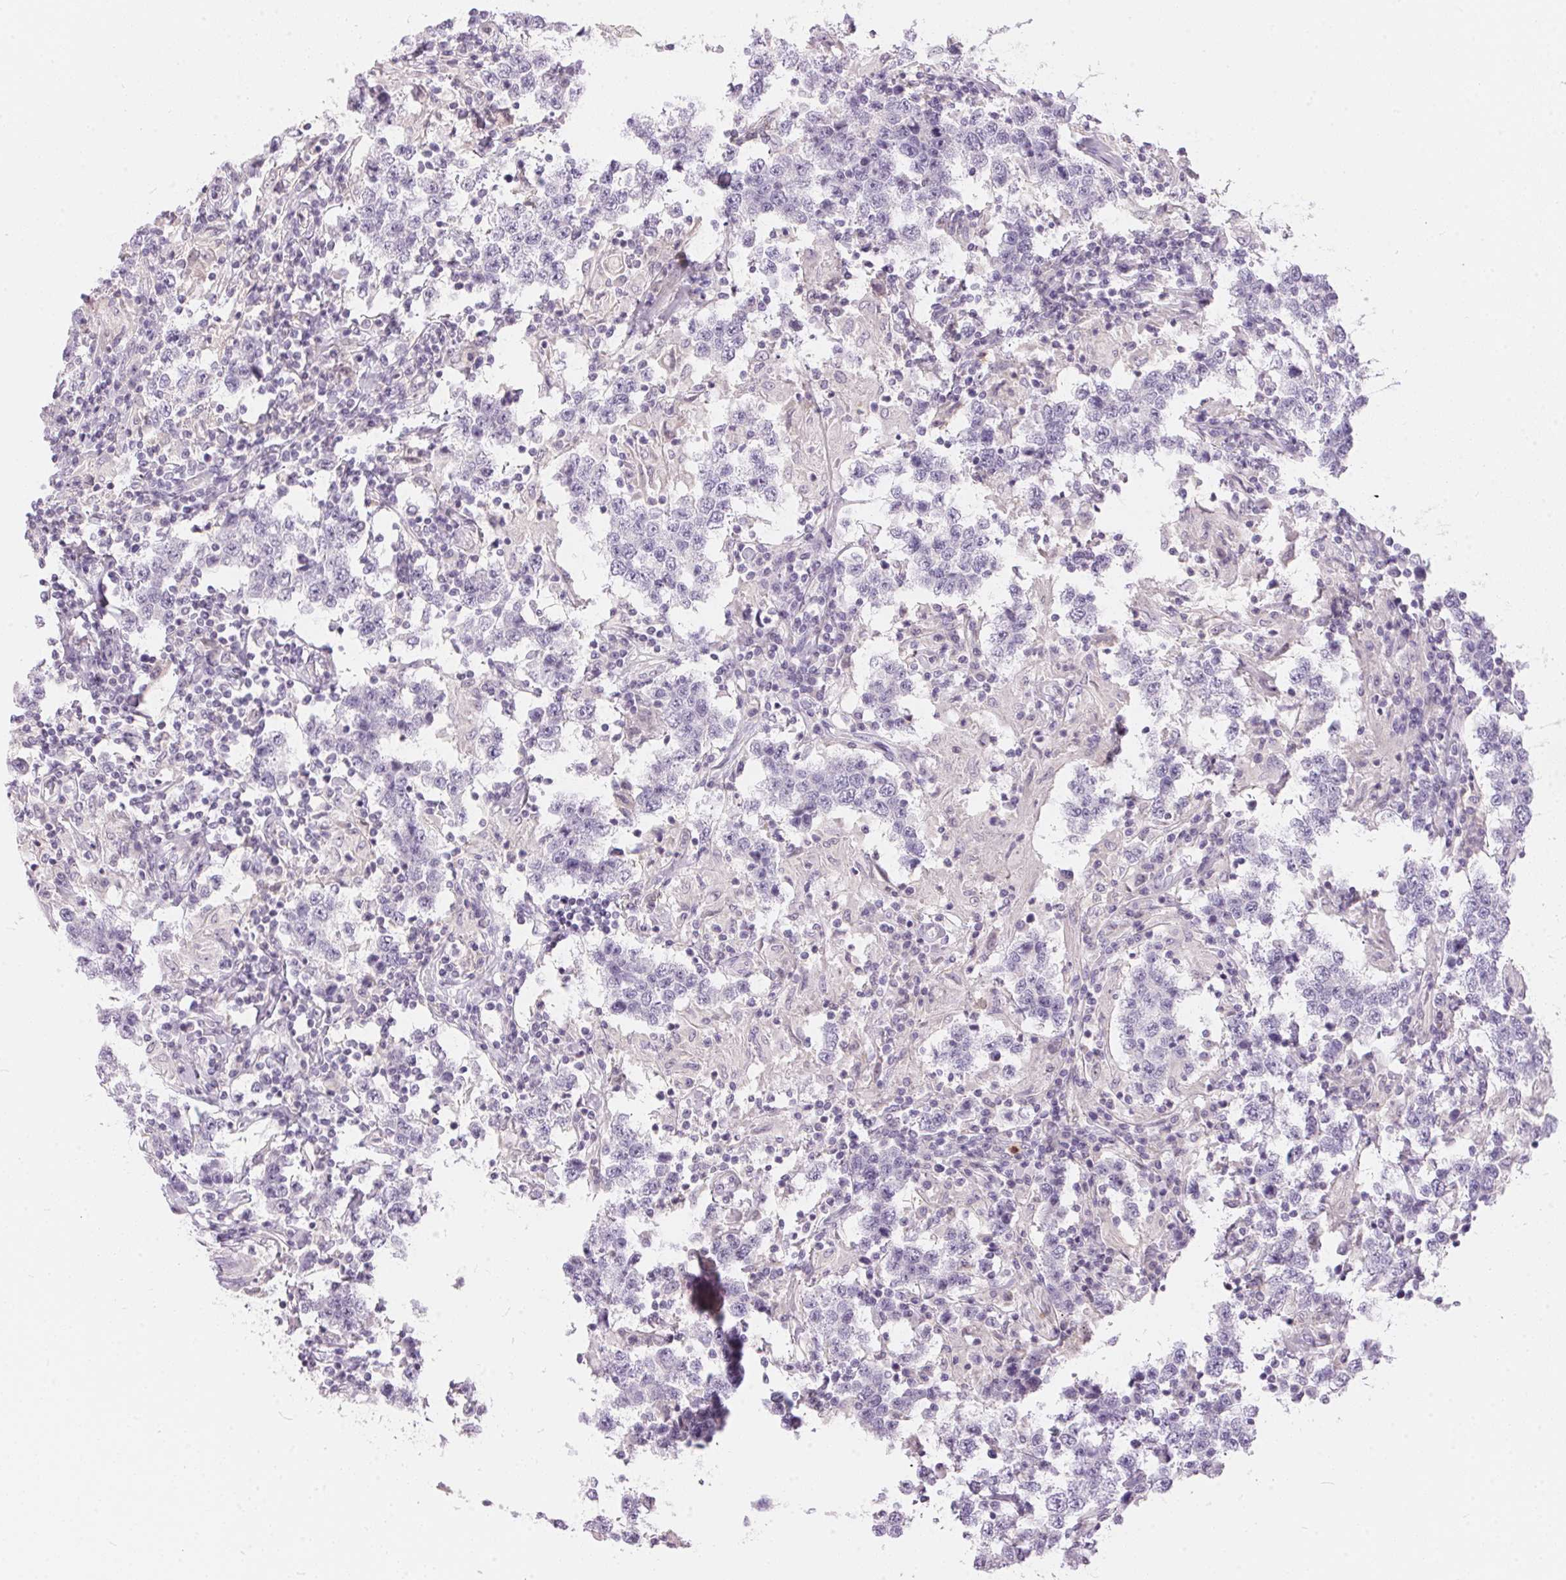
{"staining": {"intensity": "negative", "quantity": "none", "location": "none"}, "tissue": "testis cancer", "cell_type": "Tumor cells", "image_type": "cancer", "snomed": [{"axis": "morphology", "description": "Seminoma, NOS"}, {"axis": "morphology", "description": "Carcinoma, Embryonal, NOS"}, {"axis": "topography", "description": "Testis"}], "caption": "High power microscopy photomicrograph of an IHC histopathology image of testis cancer (embryonal carcinoma), revealing no significant positivity in tumor cells.", "gene": "SERPINB1", "patient": {"sex": "male", "age": 41}}